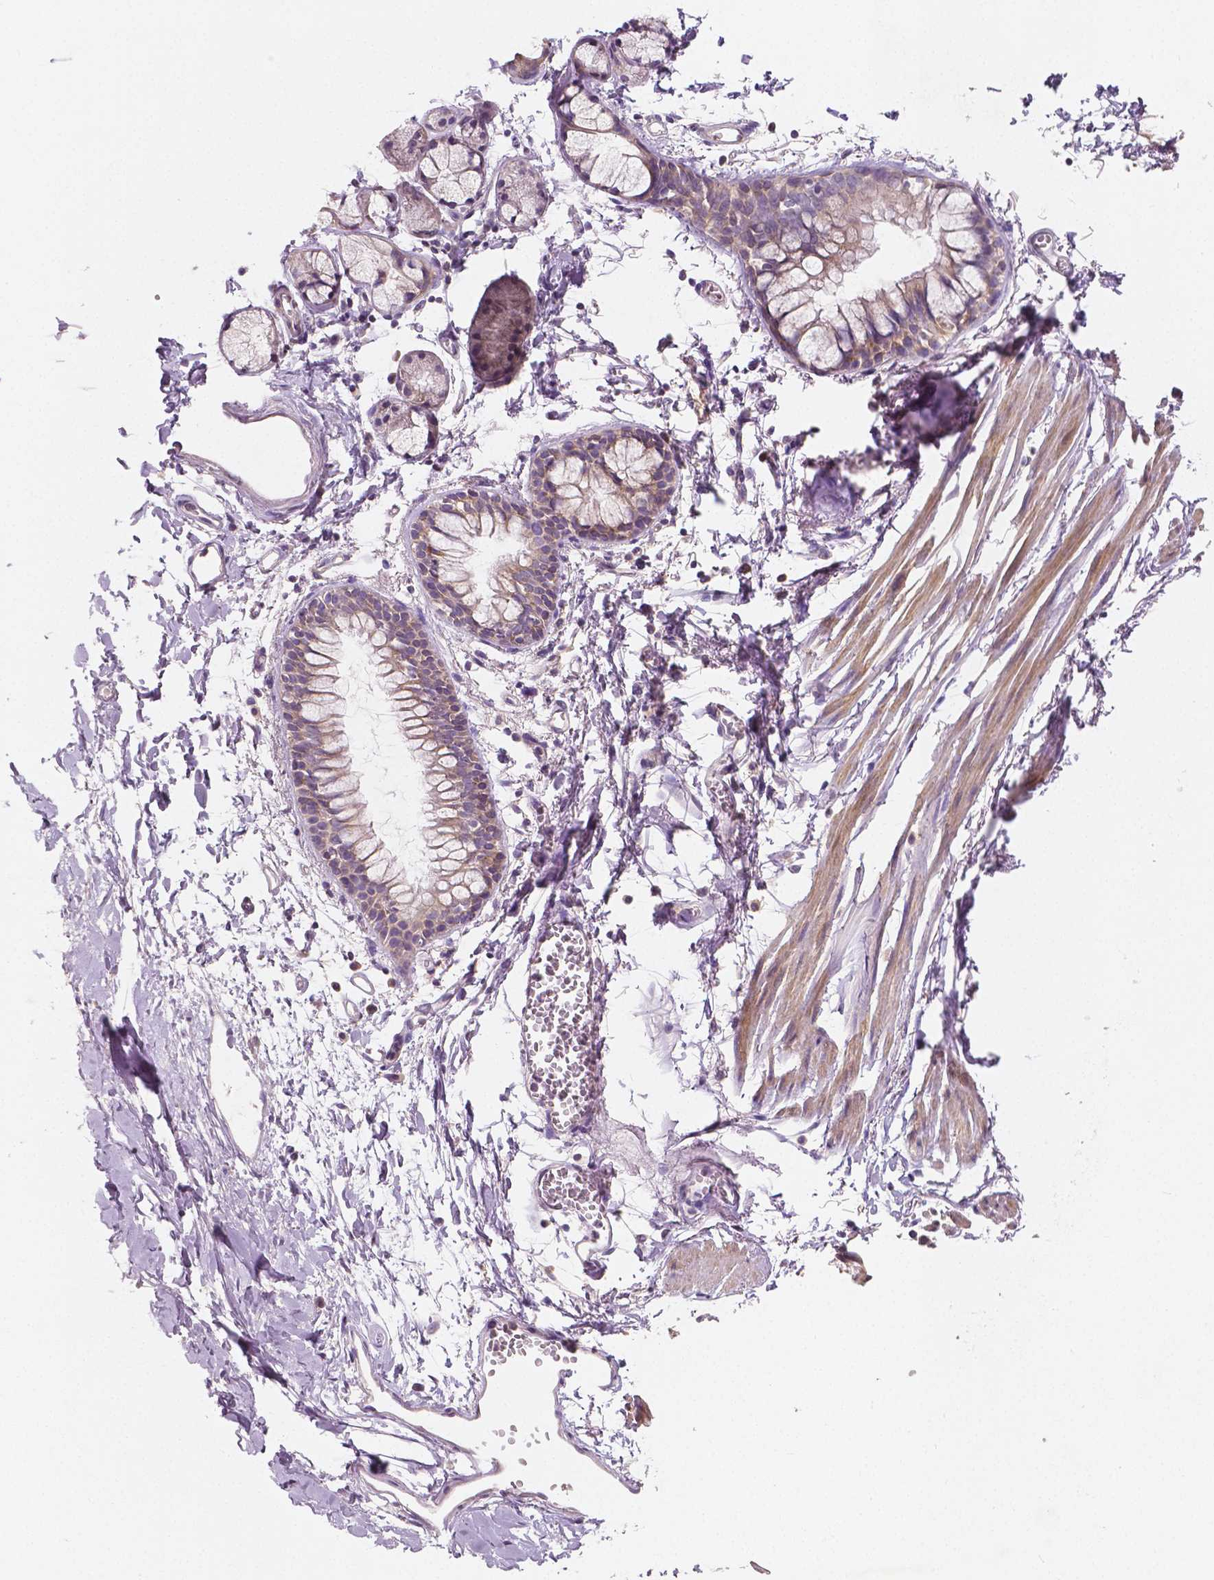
{"staining": {"intensity": "weak", "quantity": "25%-75%", "location": "cytoplasmic/membranous"}, "tissue": "bronchus", "cell_type": "Respiratory epithelial cells", "image_type": "normal", "snomed": [{"axis": "morphology", "description": "Normal tissue, NOS"}, {"axis": "topography", "description": "Cartilage tissue"}, {"axis": "topography", "description": "Bronchus"}], "caption": "The immunohistochemical stain labels weak cytoplasmic/membranous expression in respiratory epithelial cells of unremarkable bronchus.", "gene": "LSM14B", "patient": {"sex": "female", "age": 59}}